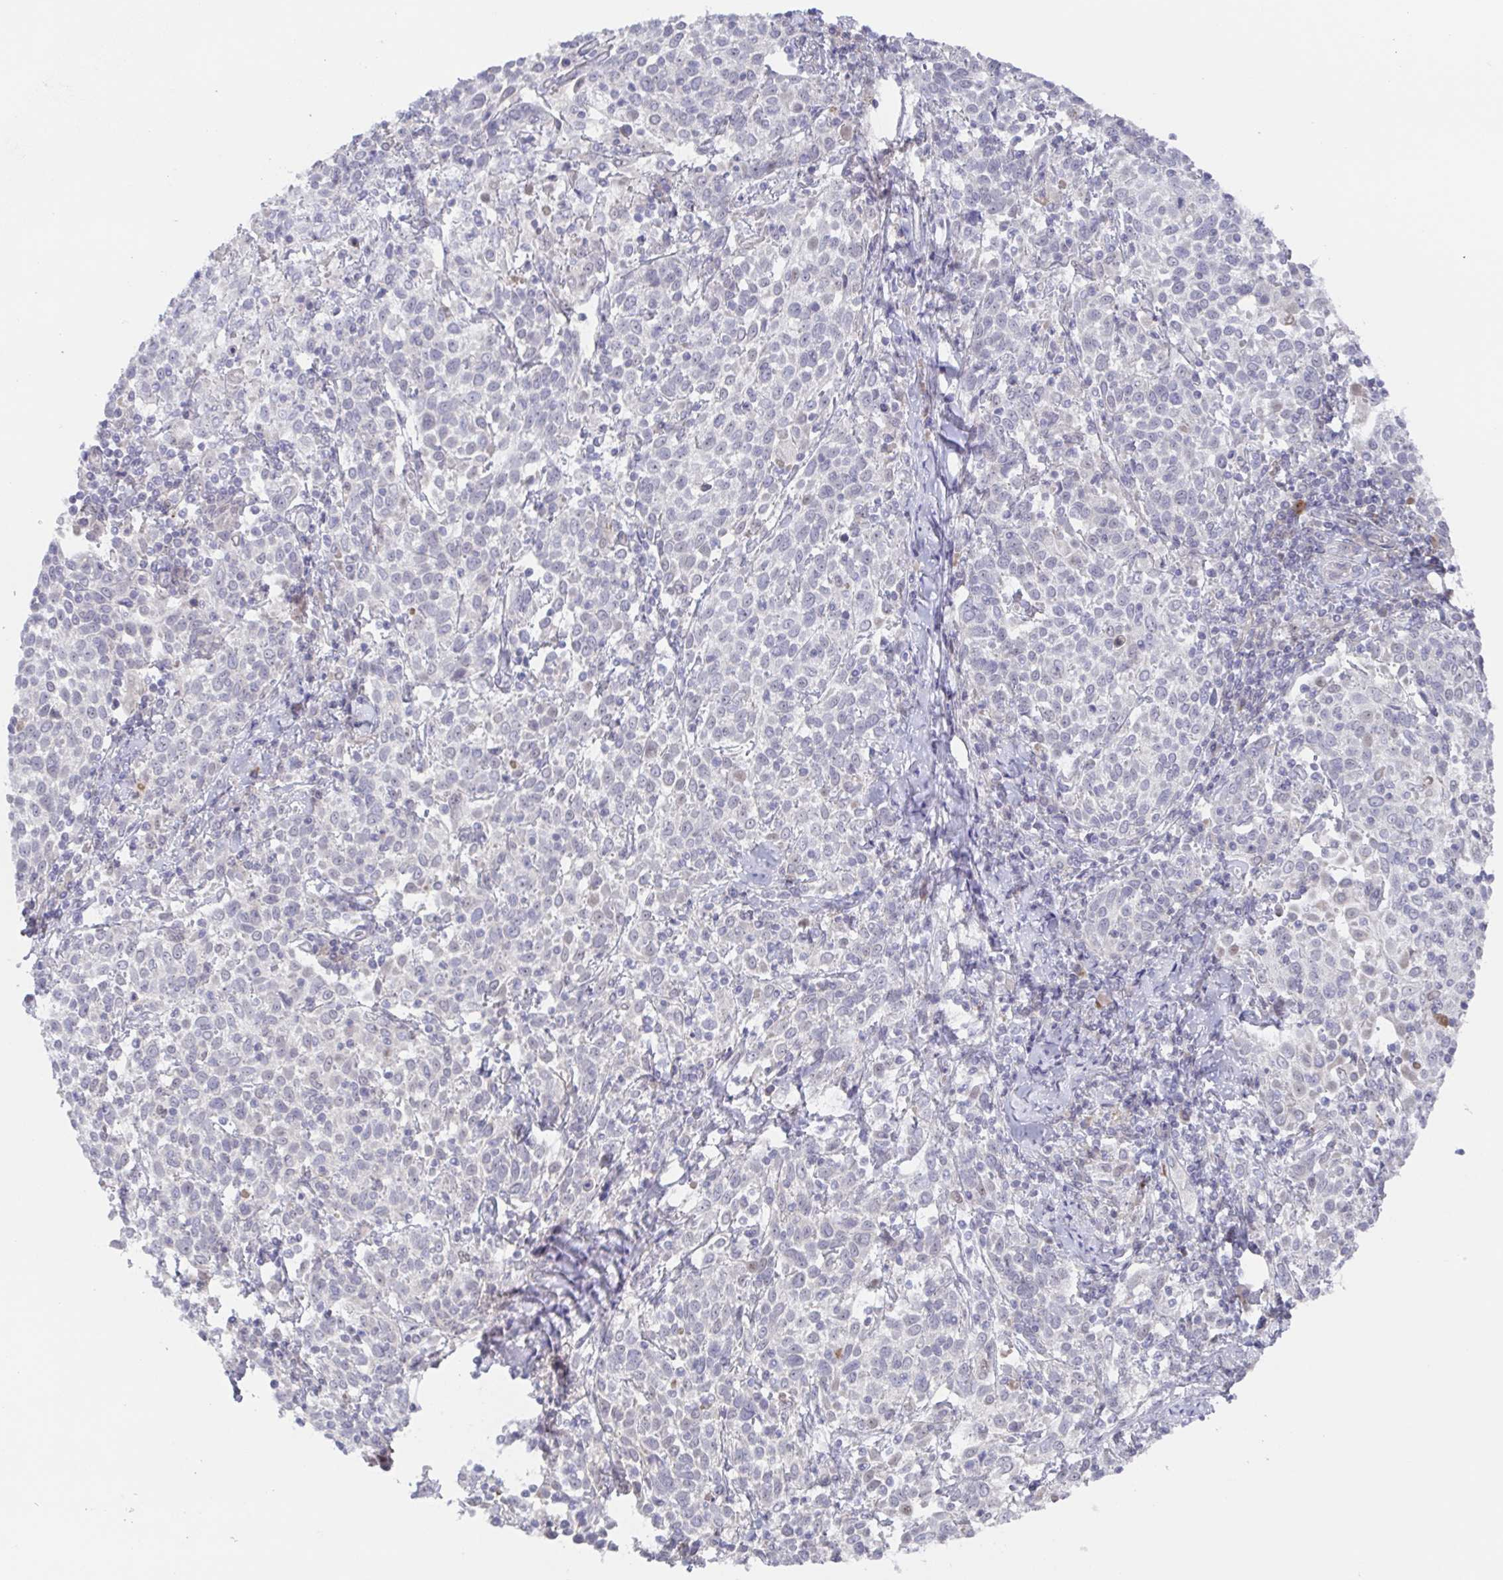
{"staining": {"intensity": "negative", "quantity": "none", "location": "none"}, "tissue": "cervical cancer", "cell_type": "Tumor cells", "image_type": "cancer", "snomed": [{"axis": "morphology", "description": "Squamous cell carcinoma, NOS"}, {"axis": "topography", "description": "Cervix"}], "caption": "High magnification brightfield microscopy of cervical squamous cell carcinoma stained with DAB (3,3'-diaminobenzidine) (brown) and counterstained with hematoxylin (blue): tumor cells show no significant staining.", "gene": "POU2F3", "patient": {"sex": "female", "age": 61}}